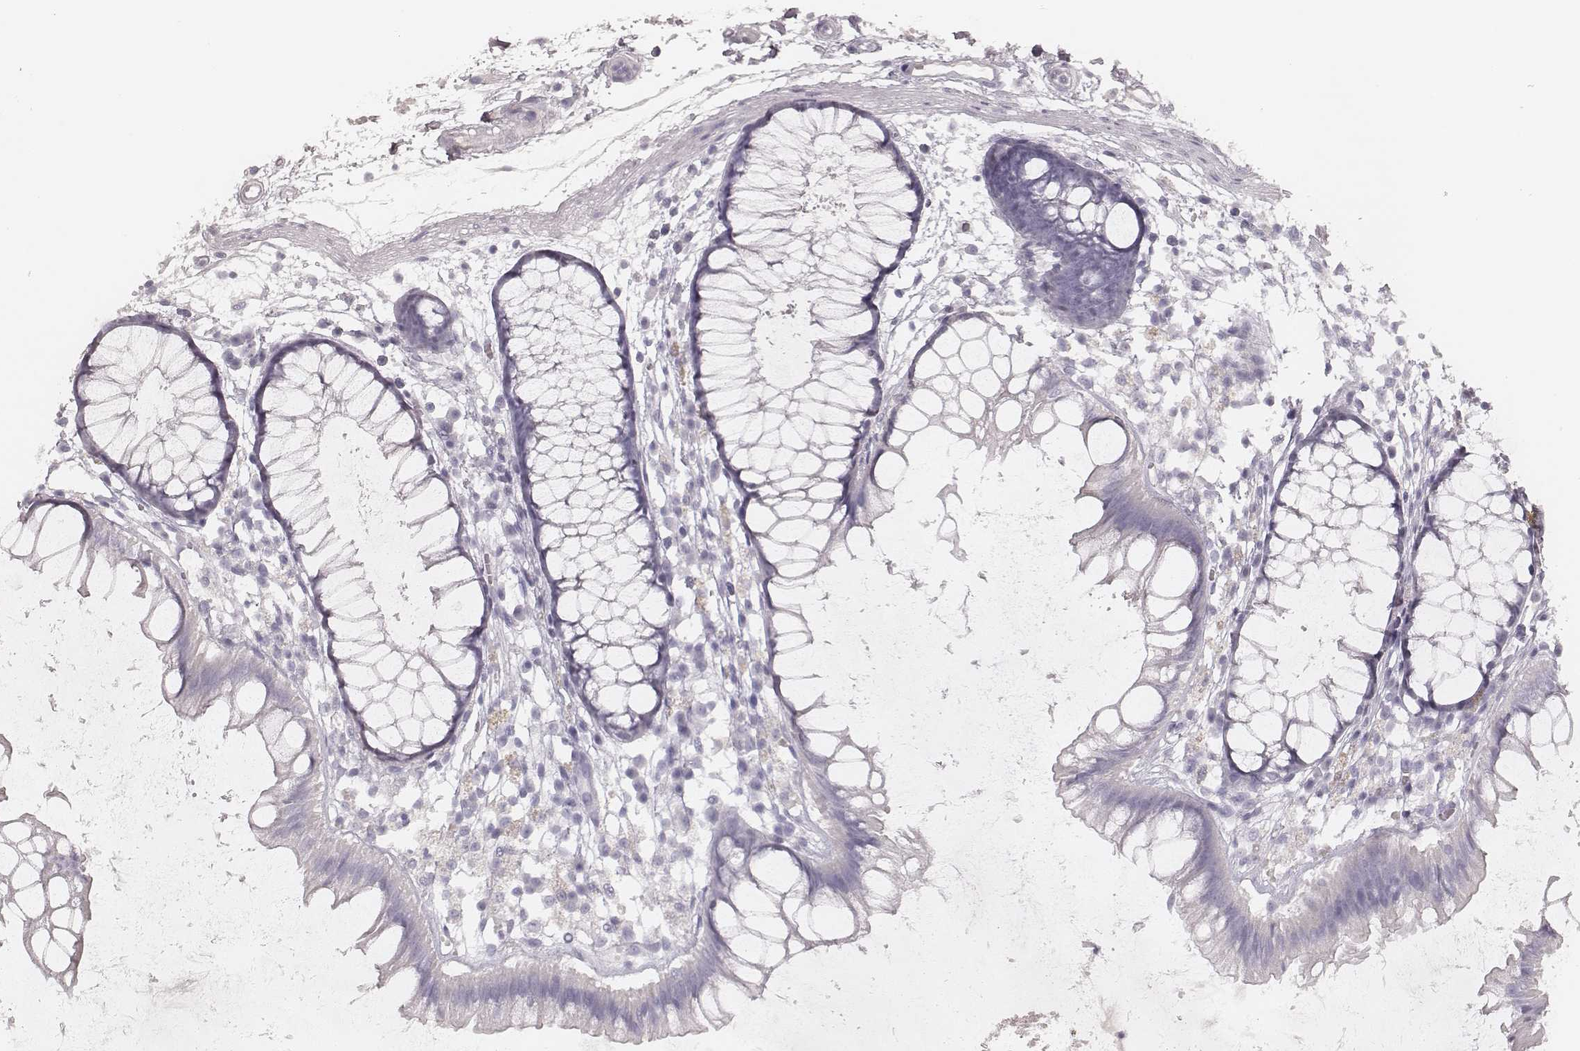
{"staining": {"intensity": "negative", "quantity": "none", "location": "none"}, "tissue": "colon", "cell_type": "Endothelial cells", "image_type": "normal", "snomed": [{"axis": "morphology", "description": "Normal tissue, NOS"}, {"axis": "morphology", "description": "Adenocarcinoma, NOS"}, {"axis": "topography", "description": "Colon"}], "caption": "Endothelial cells are negative for brown protein staining in normal colon. (DAB (3,3'-diaminobenzidine) immunohistochemistry with hematoxylin counter stain).", "gene": "KRT31", "patient": {"sex": "male", "age": 65}}